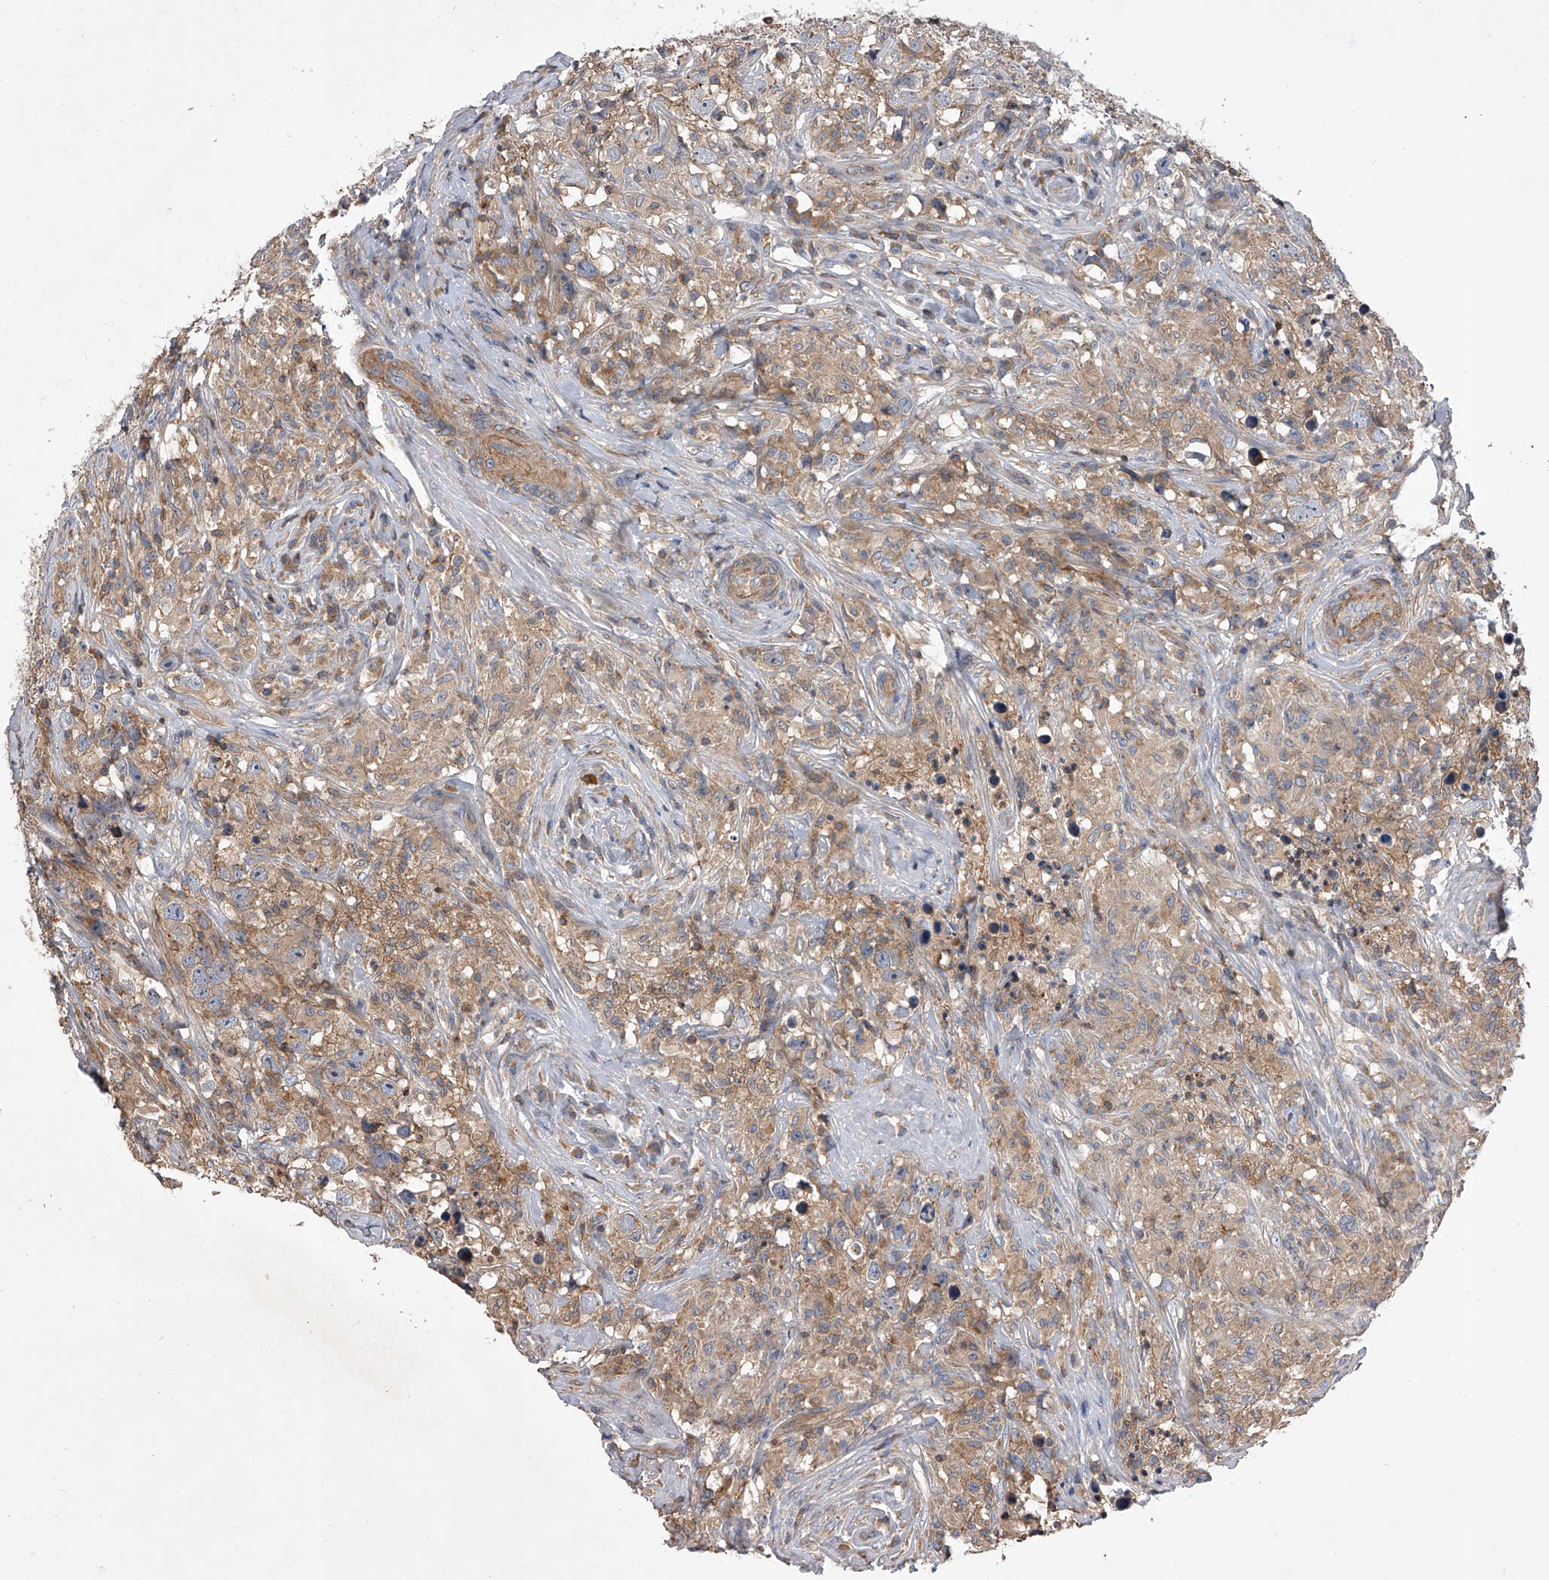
{"staining": {"intensity": "weak", "quantity": ">75%", "location": "cytoplasmic/membranous"}, "tissue": "testis cancer", "cell_type": "Tumor cells", "image_type": "cancer", "snomed": [{"axis": "morphology", "description": "Seminoma, NOS"}, {"axis": "topography", "description": "Testis"}], "caption": "DAB immunohistochemical staining of human seminoma (testis) demonstrates weak cytoplasmic/membranous protein staining in approximately >75% of tumor cells.", "gene": "CUL7", "patient": {"sex": "male", "age": 49}}